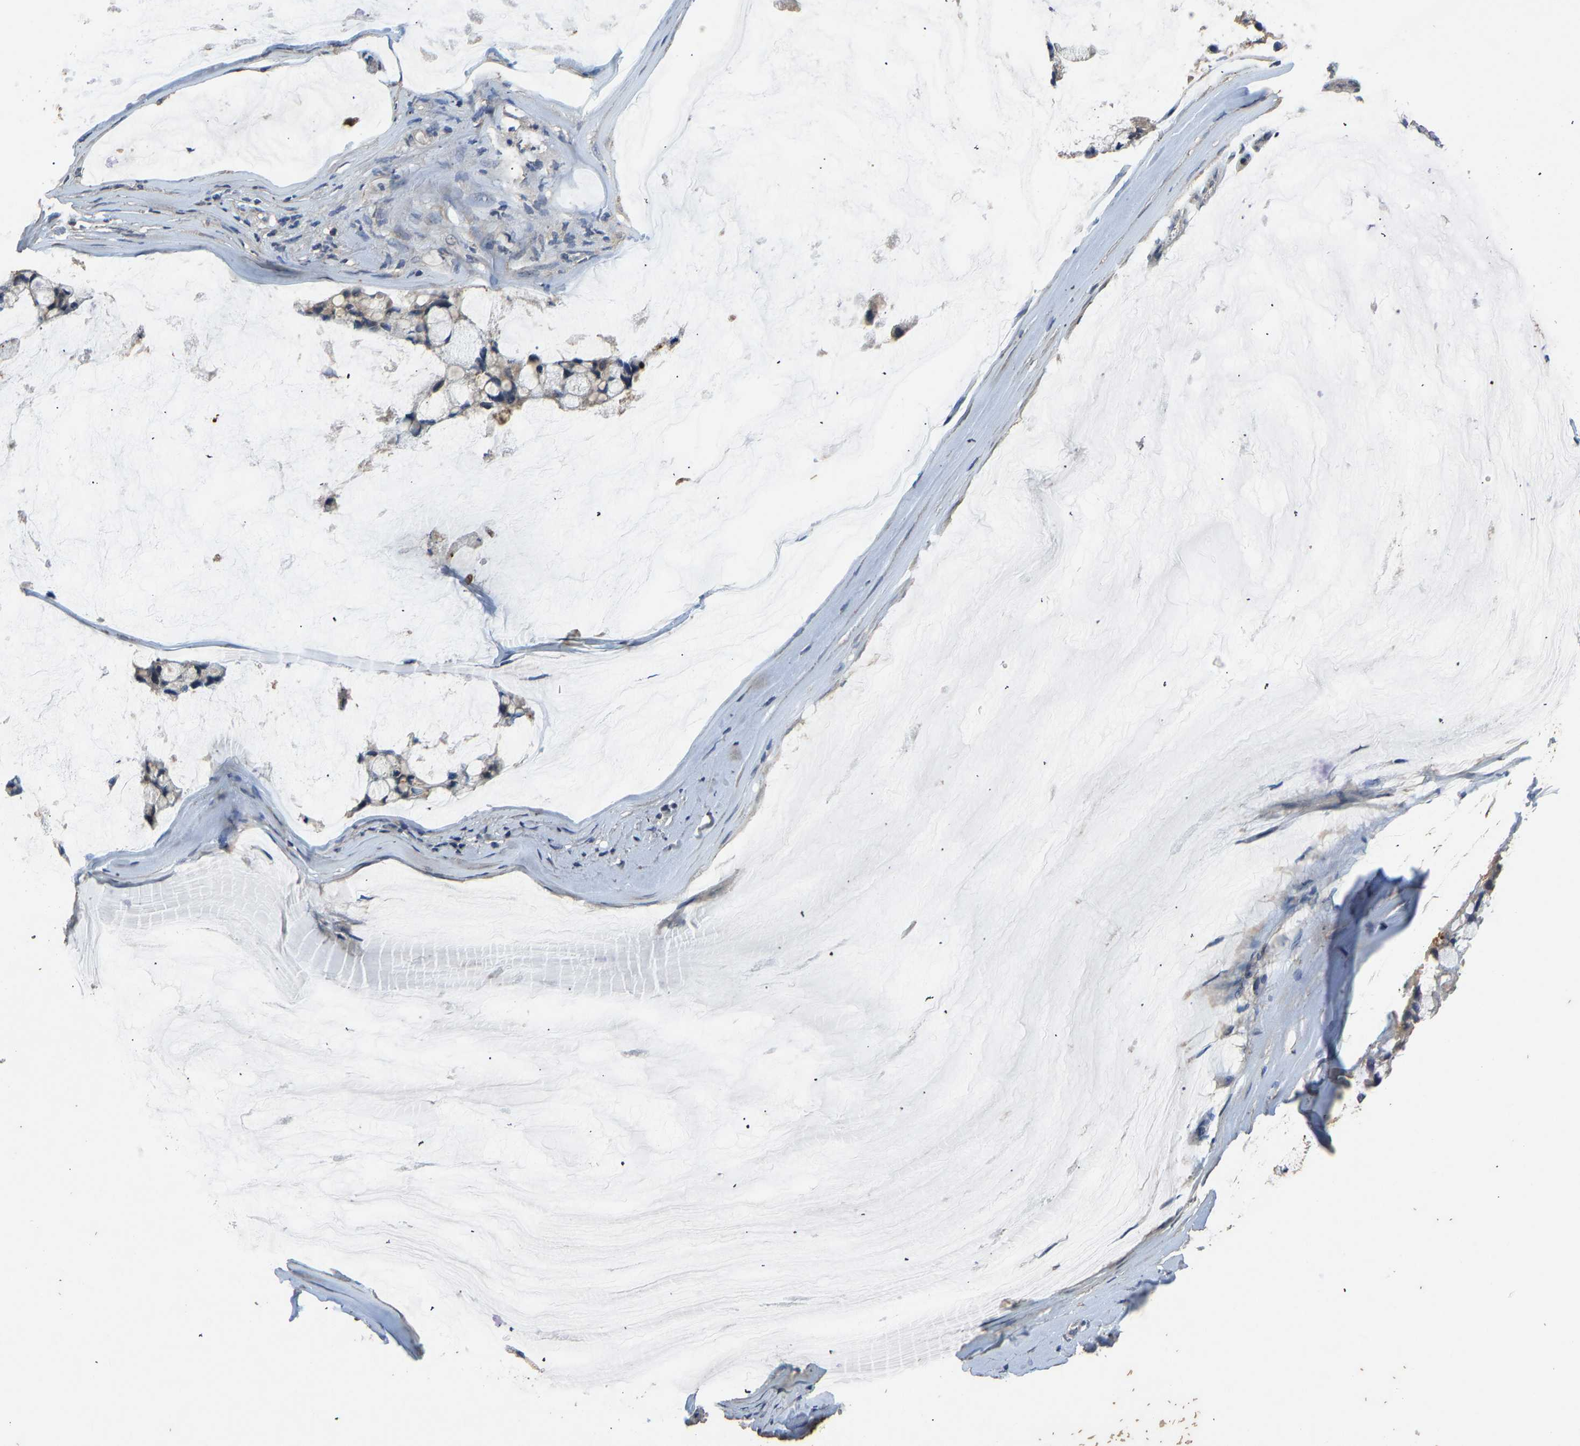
{"staining": {"intensity": "negative", "quantity": "none", "location": "none"}, "tissue": "ovarian cancer", "cell_type": "Tumor cells", "image_type": "cancer", "snomed": [{"axis": "morphology", "description": "Cystadenocarcinoma, mucinous, NOS"}, {"axis": "topography", "description": "Ovary"}], "caption": "An IHC photomicrograph of ovarian mucinous cystadenocarcinoma is shown. There is no staining in tumor cells of ovarian mucinous cystadenocarcinoma. The staining was performed using DAB (3,3'-diaminobenzidine) to visualize the protein expression in brown, while the nuclei were stained in blue with hematoxylin (Magnification: 20x).", "gene": "CIDEC", "patient": {"sex": "female", "age": 39}}